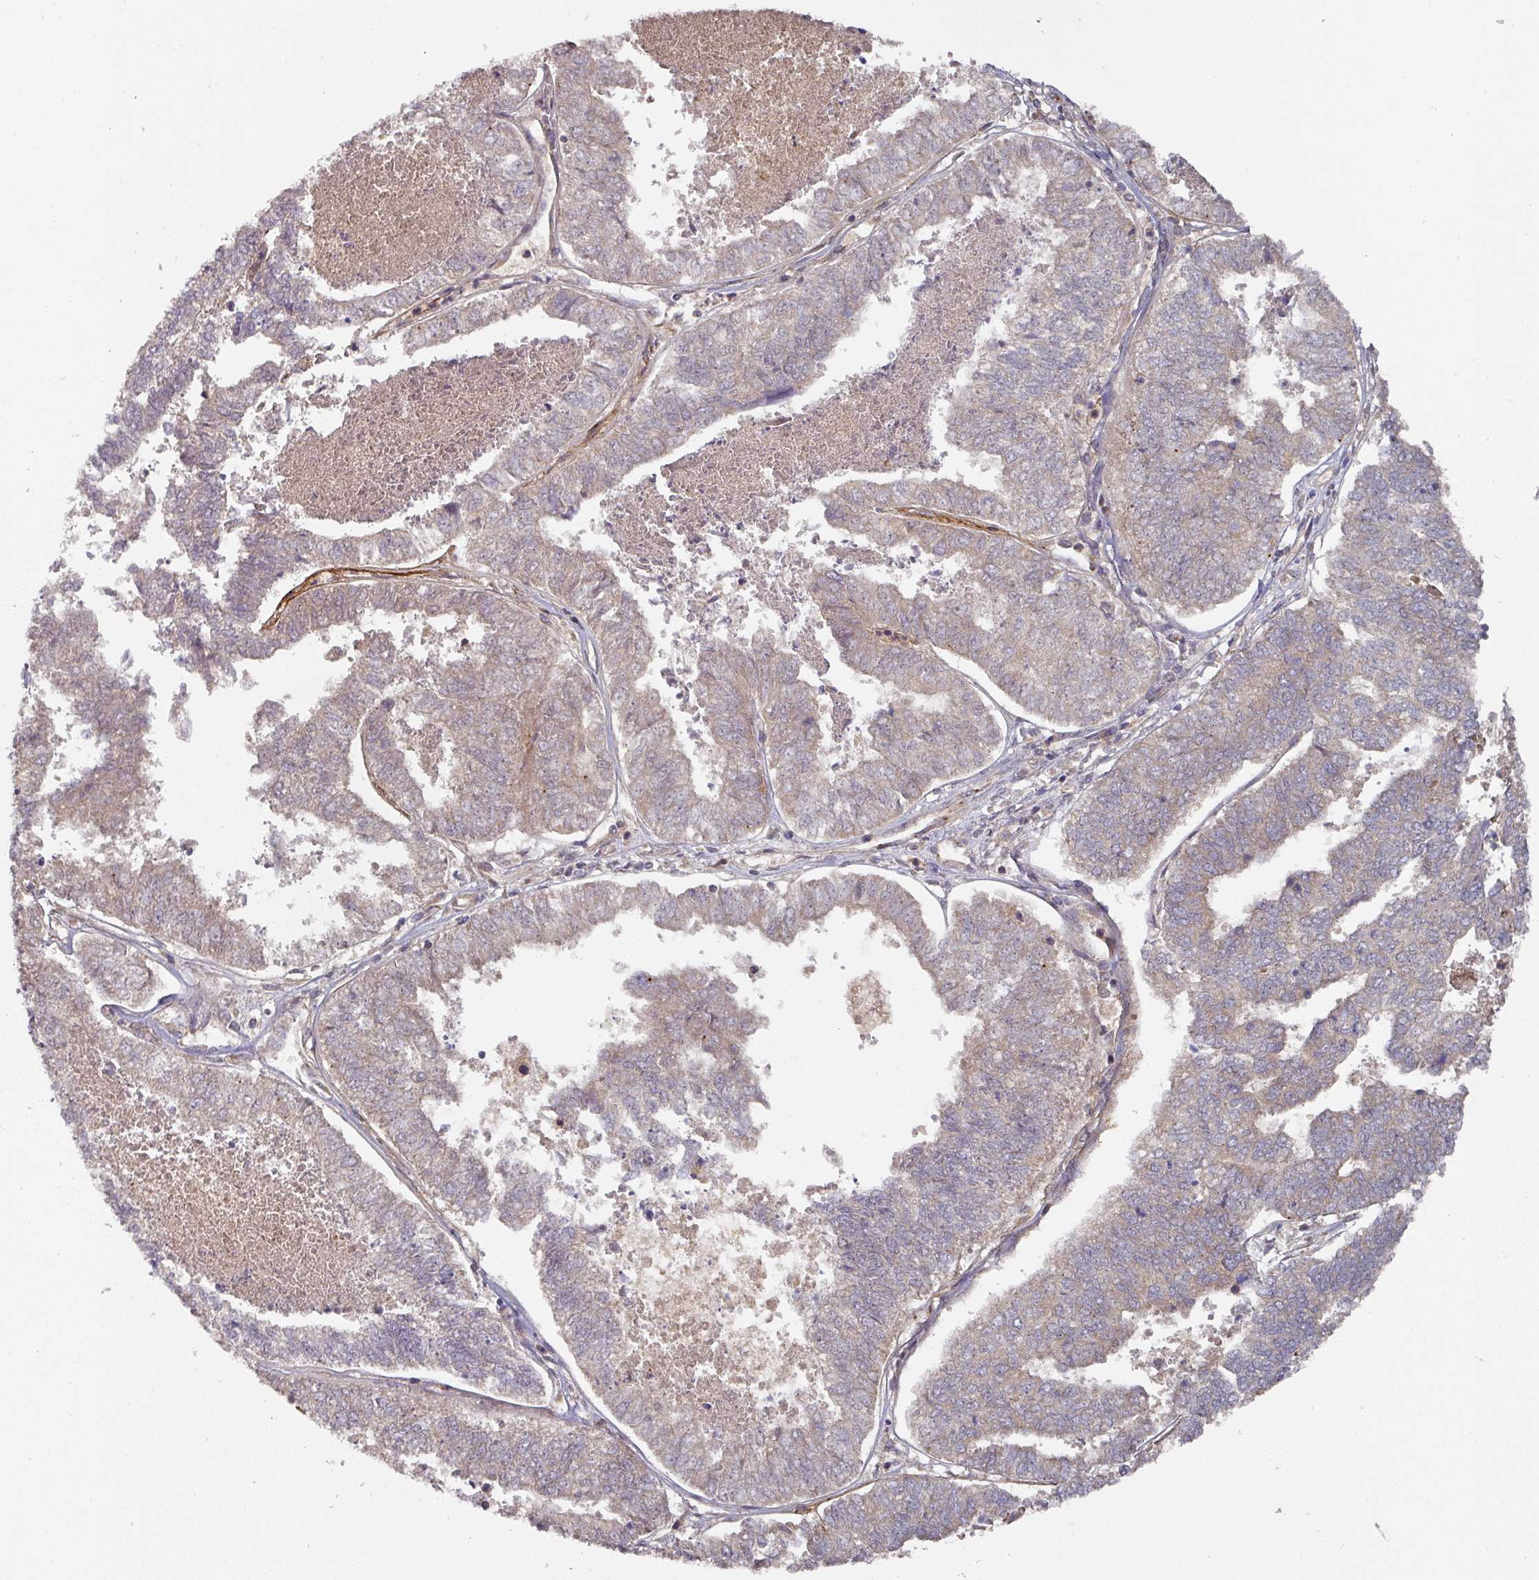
{"staining": {"intensity": "weak", "quantity": "<25%", "location": "cytoplasmic/membranous"}, "tissue": "endometrial cancer", "cell_type": "Tumor cells", "image_type": "cancer", "snomed": [{"axis": "morphology", "description": "Adenocarcinoma, NOS"}, {"axis": "topography", "description": "Endometrium"}], "caption": "DAB immunohistochemical staining of human endometrial adenocarcinoma exhibits no significant staining in tumor cells.", "gene": "DNAJC7", "patient": {"sex": "female", "age": 73}}